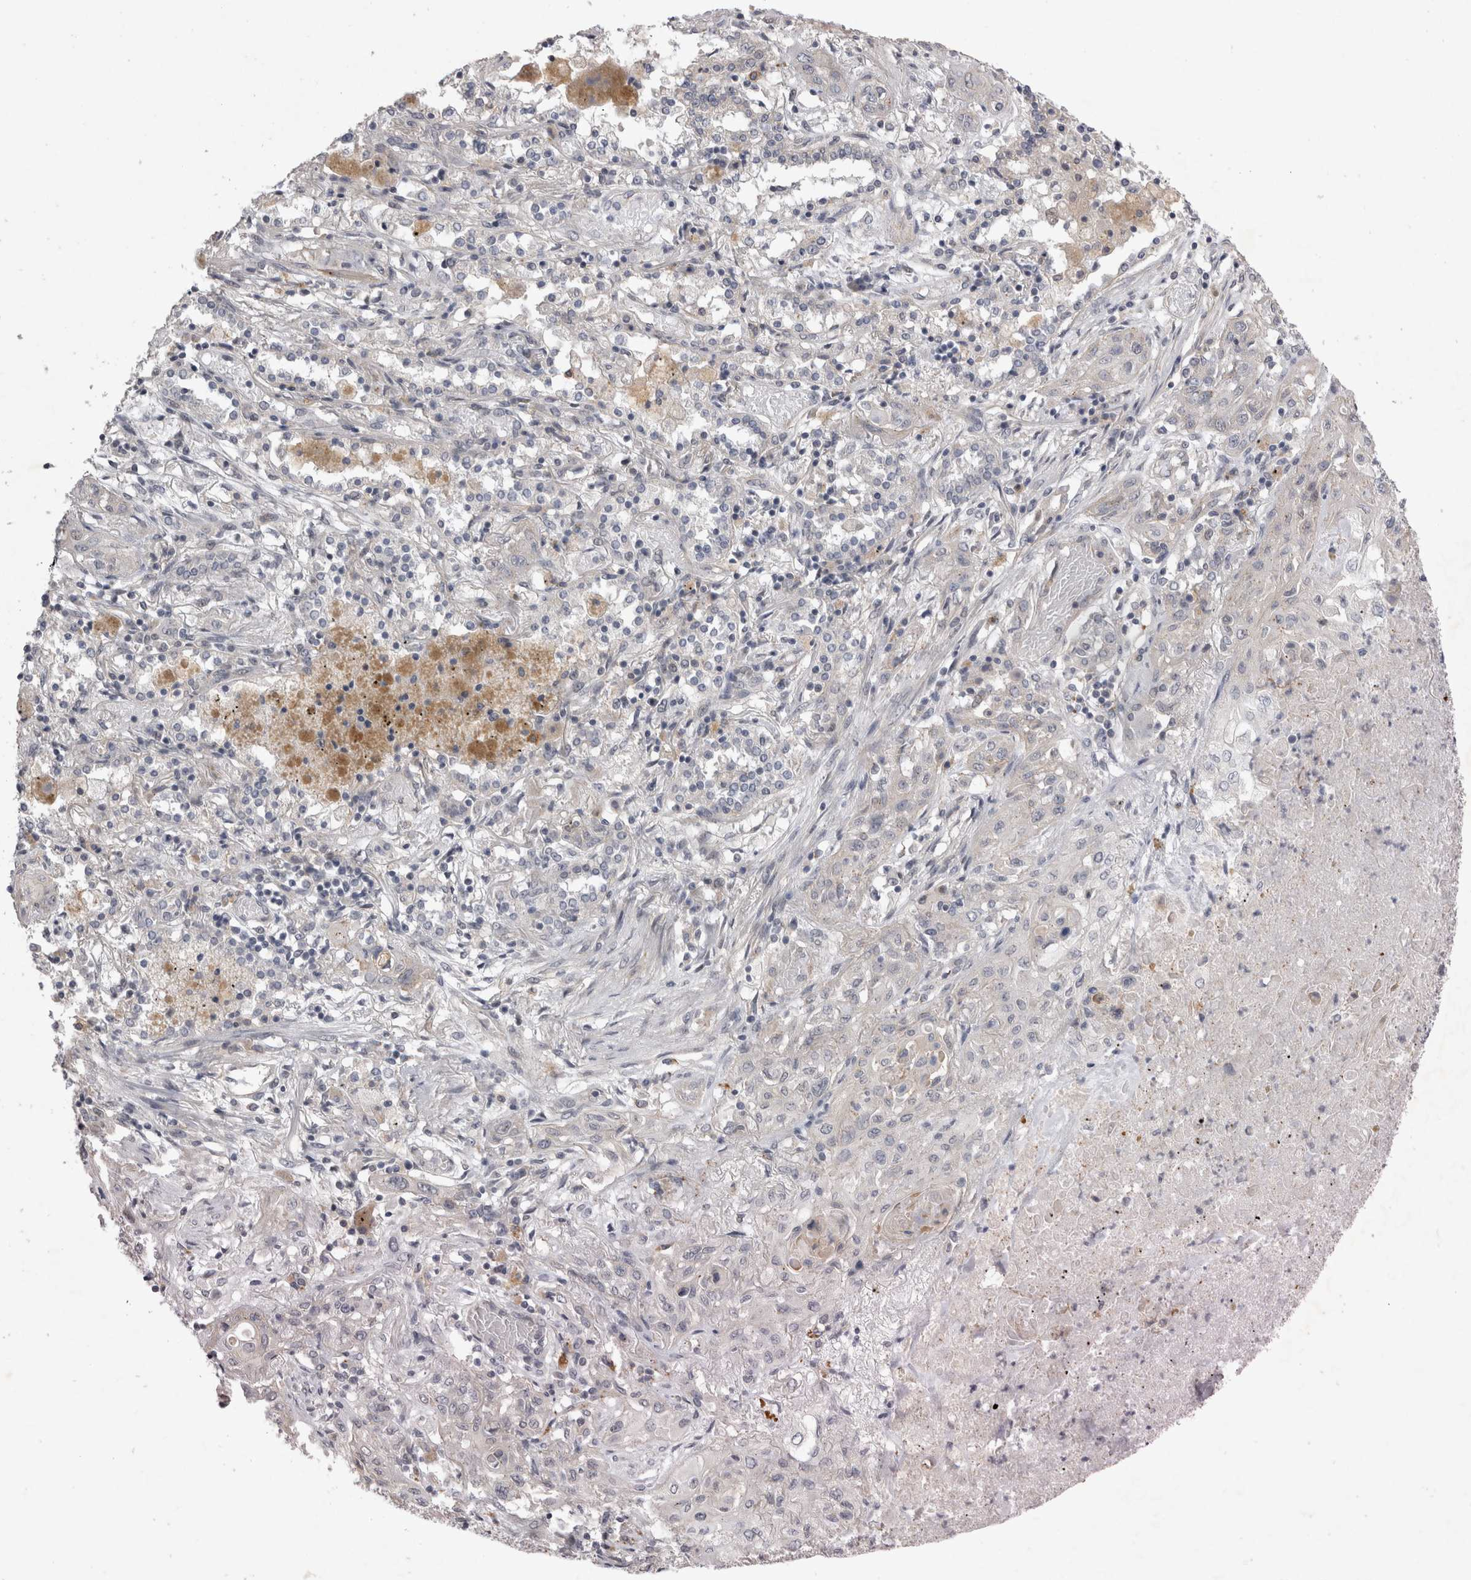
{"staining": {"intensity": "negative", "quantity": "none", "location": "none"}, "tissue": "lung cancer", "cell_type": "Tumor cells", "image_type": "cancer", "snomed": [{"axis": "morphology", "description": "Squamous cell carcinoma, NOS"}, {"axis": "topography", "description": "Lung"}], "caption": "The IHC photomicrograph has no significant positivity in tumor cells of lung cancer (squamous cell carcinoma) tissue.", "gene": "CTBS", "patient": {"sex": "female", "age": 47}}